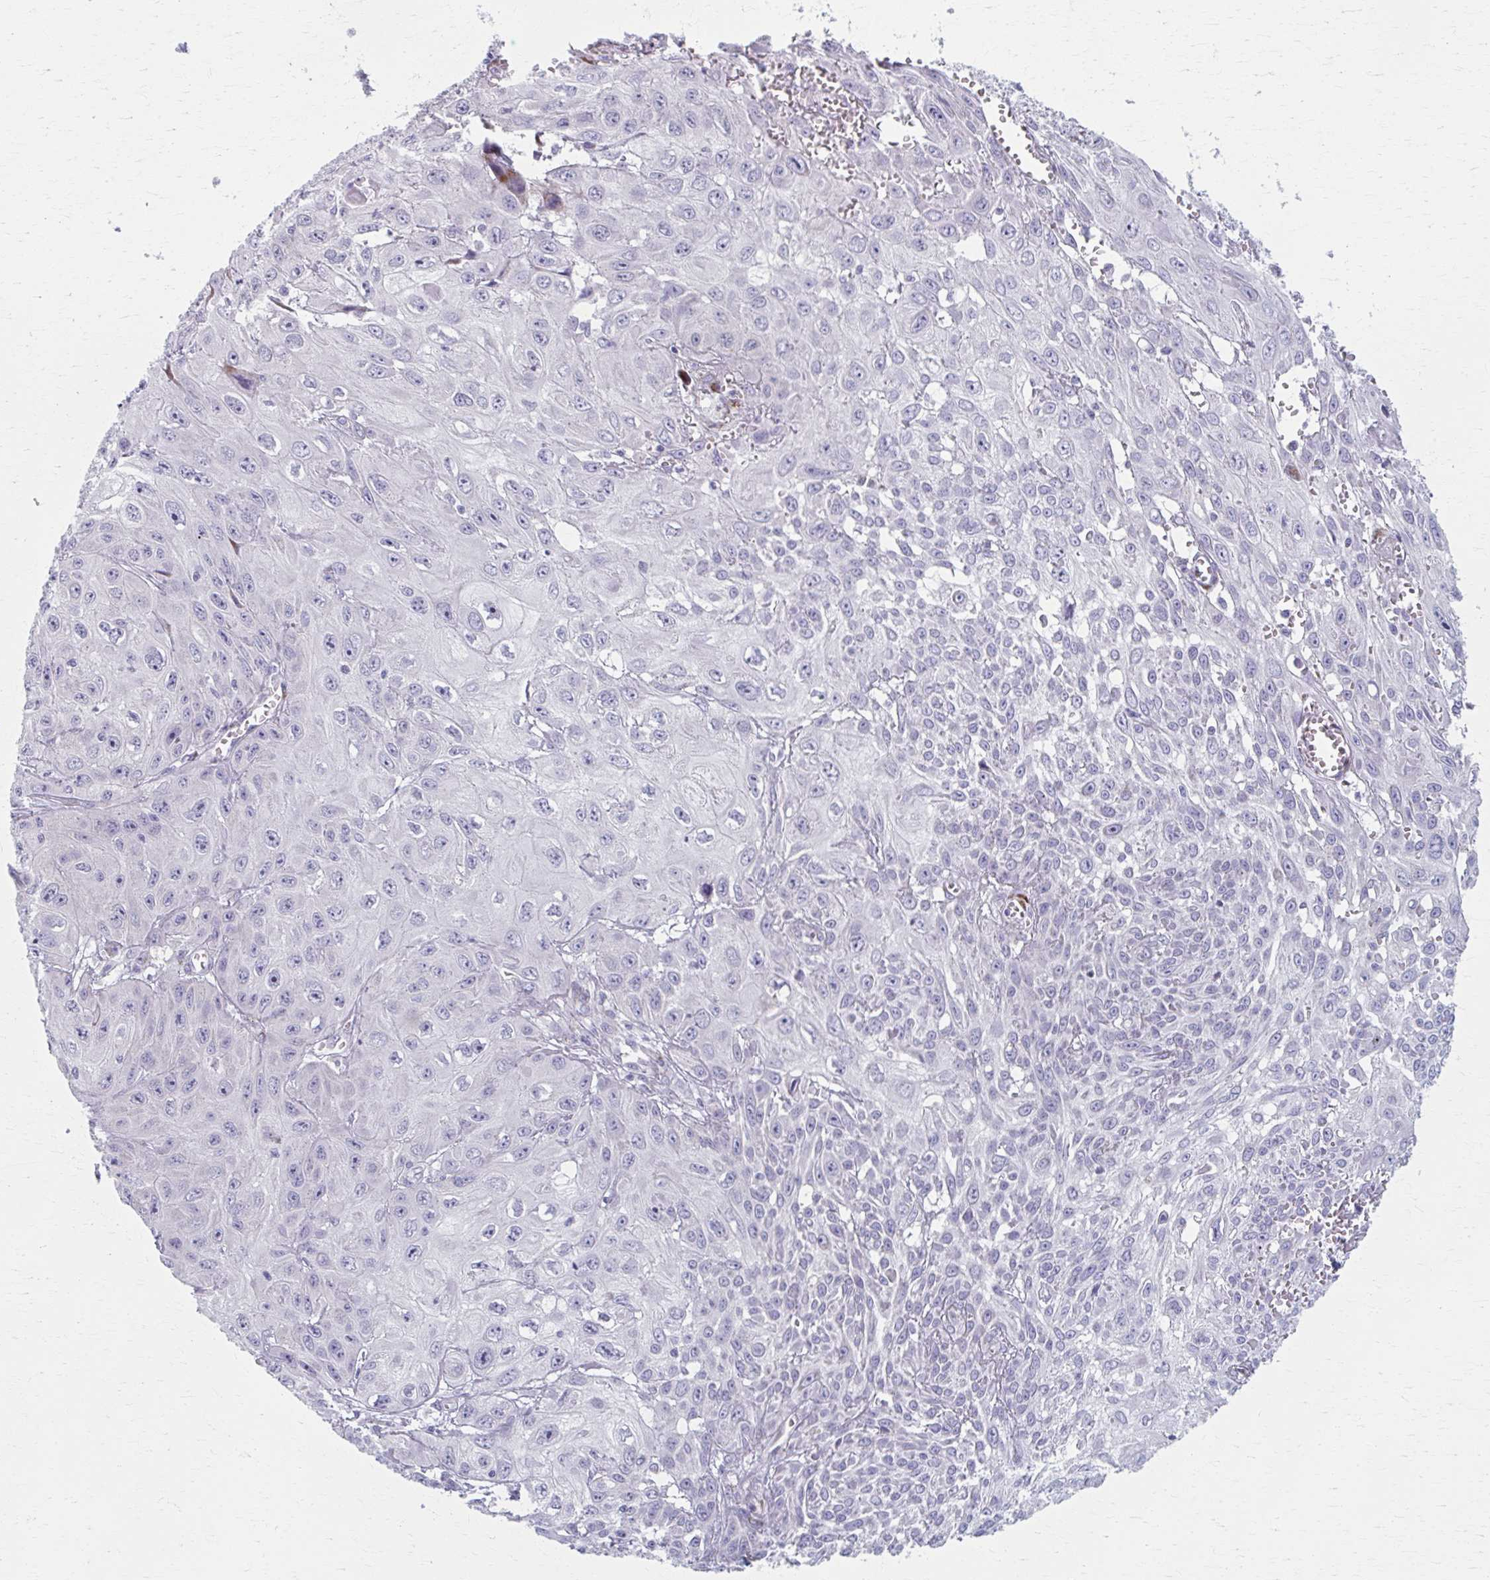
{"staining": {"intensity": "negative", "quantity": "none", "location": "none"}, "tissue": "skin cancer", "cell_type": "Tumor cells", "image_type": "cancer", "snomed": [{"axis": "morphology", "description": "Squamous cell carcinoma, NOS"}, {"axis": "topography", "description": "Skin"}, {"axis": "topography", "description": "Vulva"}], "caption": "This is an immunohistochemistry photomicrograph of human skin cancer (squamous cell carcinoma). There is no expression in tumor cells.", "gene": "OLFM2", "patient": {"sex": "female", "age": 71}}